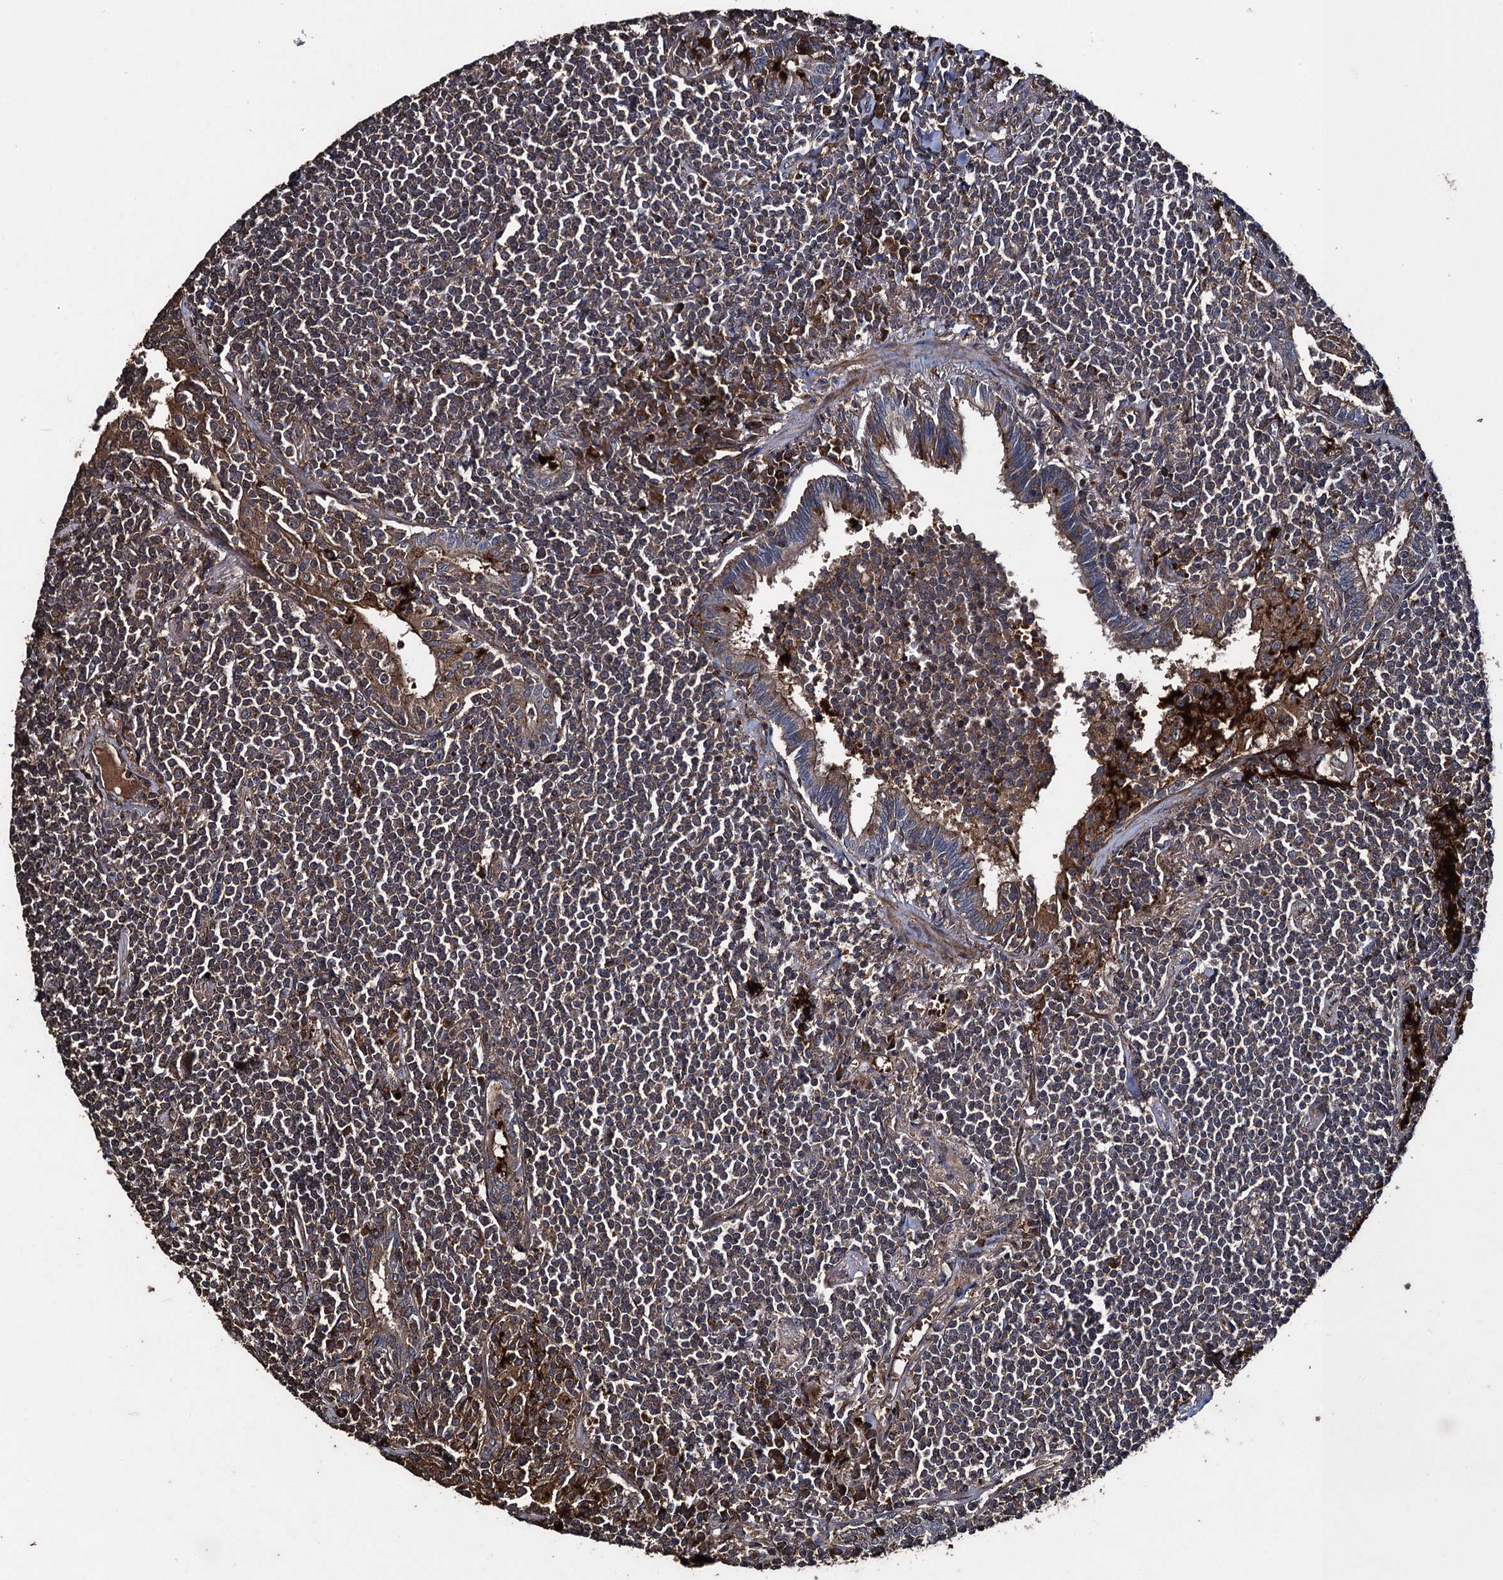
{"staining": {"intensity": "weak", "quantity": "25%-75%", "location": "cytoplasmic/membranous"}, "tissue": "lymphoma", "cell_type": "Tumor cells", "image_type": "cancer", "snomed": [{"axis": "morphology", "description": "Malignant lymphoma, non-Hodgkin's type, Low grade"}, {"axis": "topography", "description": "Lung"}], "caption": "Lymphoma stained with a brown dye reveals weak cytoplasmic/membranous positive positivity in approximately 25%-75% of tumor cells.", "gene": "TXNDC11", "patient": {"sex": "female", "age": 71}}